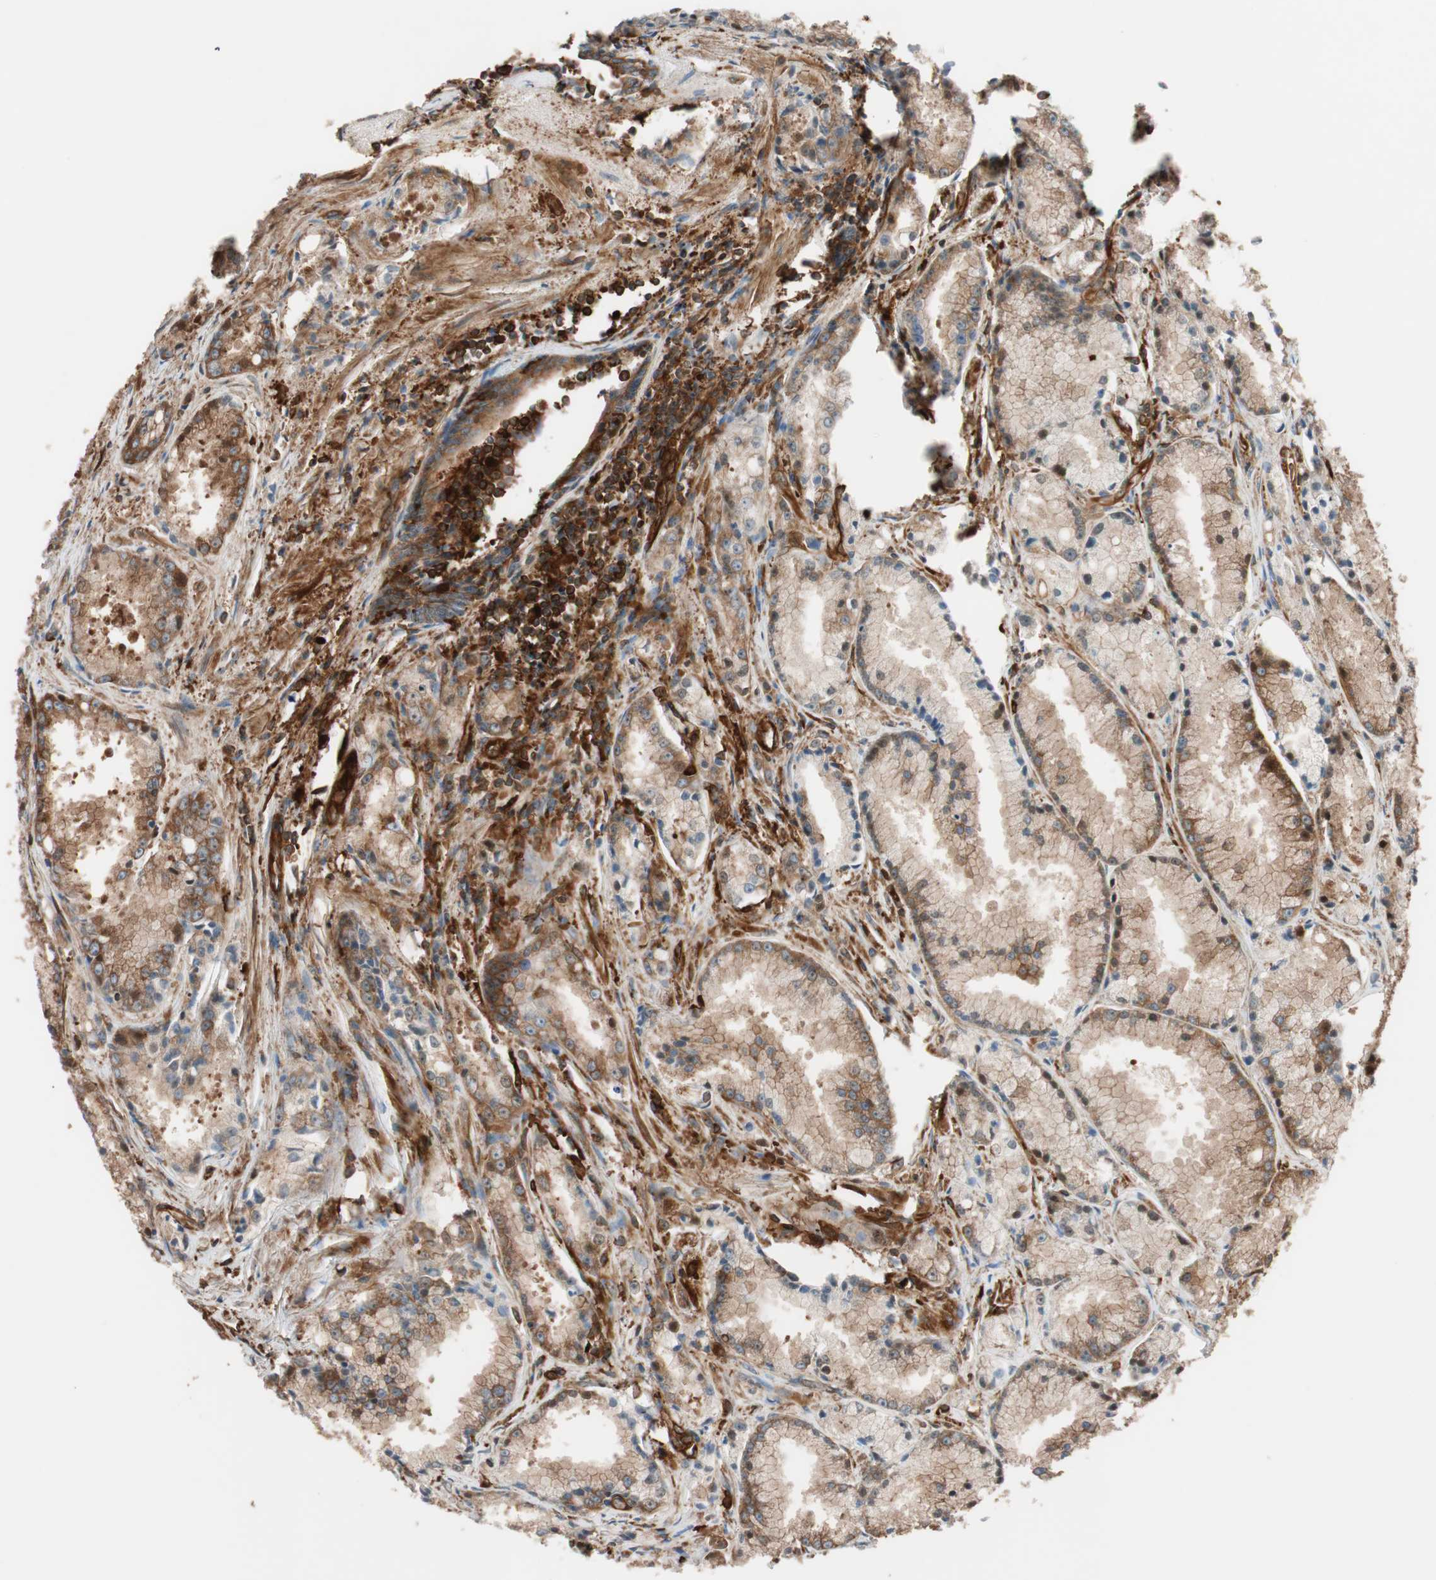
{"staining": {"intensity": "moderate", "quantity": ">75%", "location": "cytoplasmic/membranous"}, "tissue": "prostate cancer", "cell_type": "Tumor cells", "image_type": "cancer", "snomed": [{"axis": "morphology", "description": "Adenocarcinoma, Low grade"}, {"axis": "topography", "description": "Prostate"}], "caption": "The photomicrograph reveals a brown stain indicating the presence of a protein in the cytoplasmic/membranous of tumor cells in low-grade adenocarcinoma (prostate).", "gene": "VASP", "patient": {"sex": "male", "age": 64}}